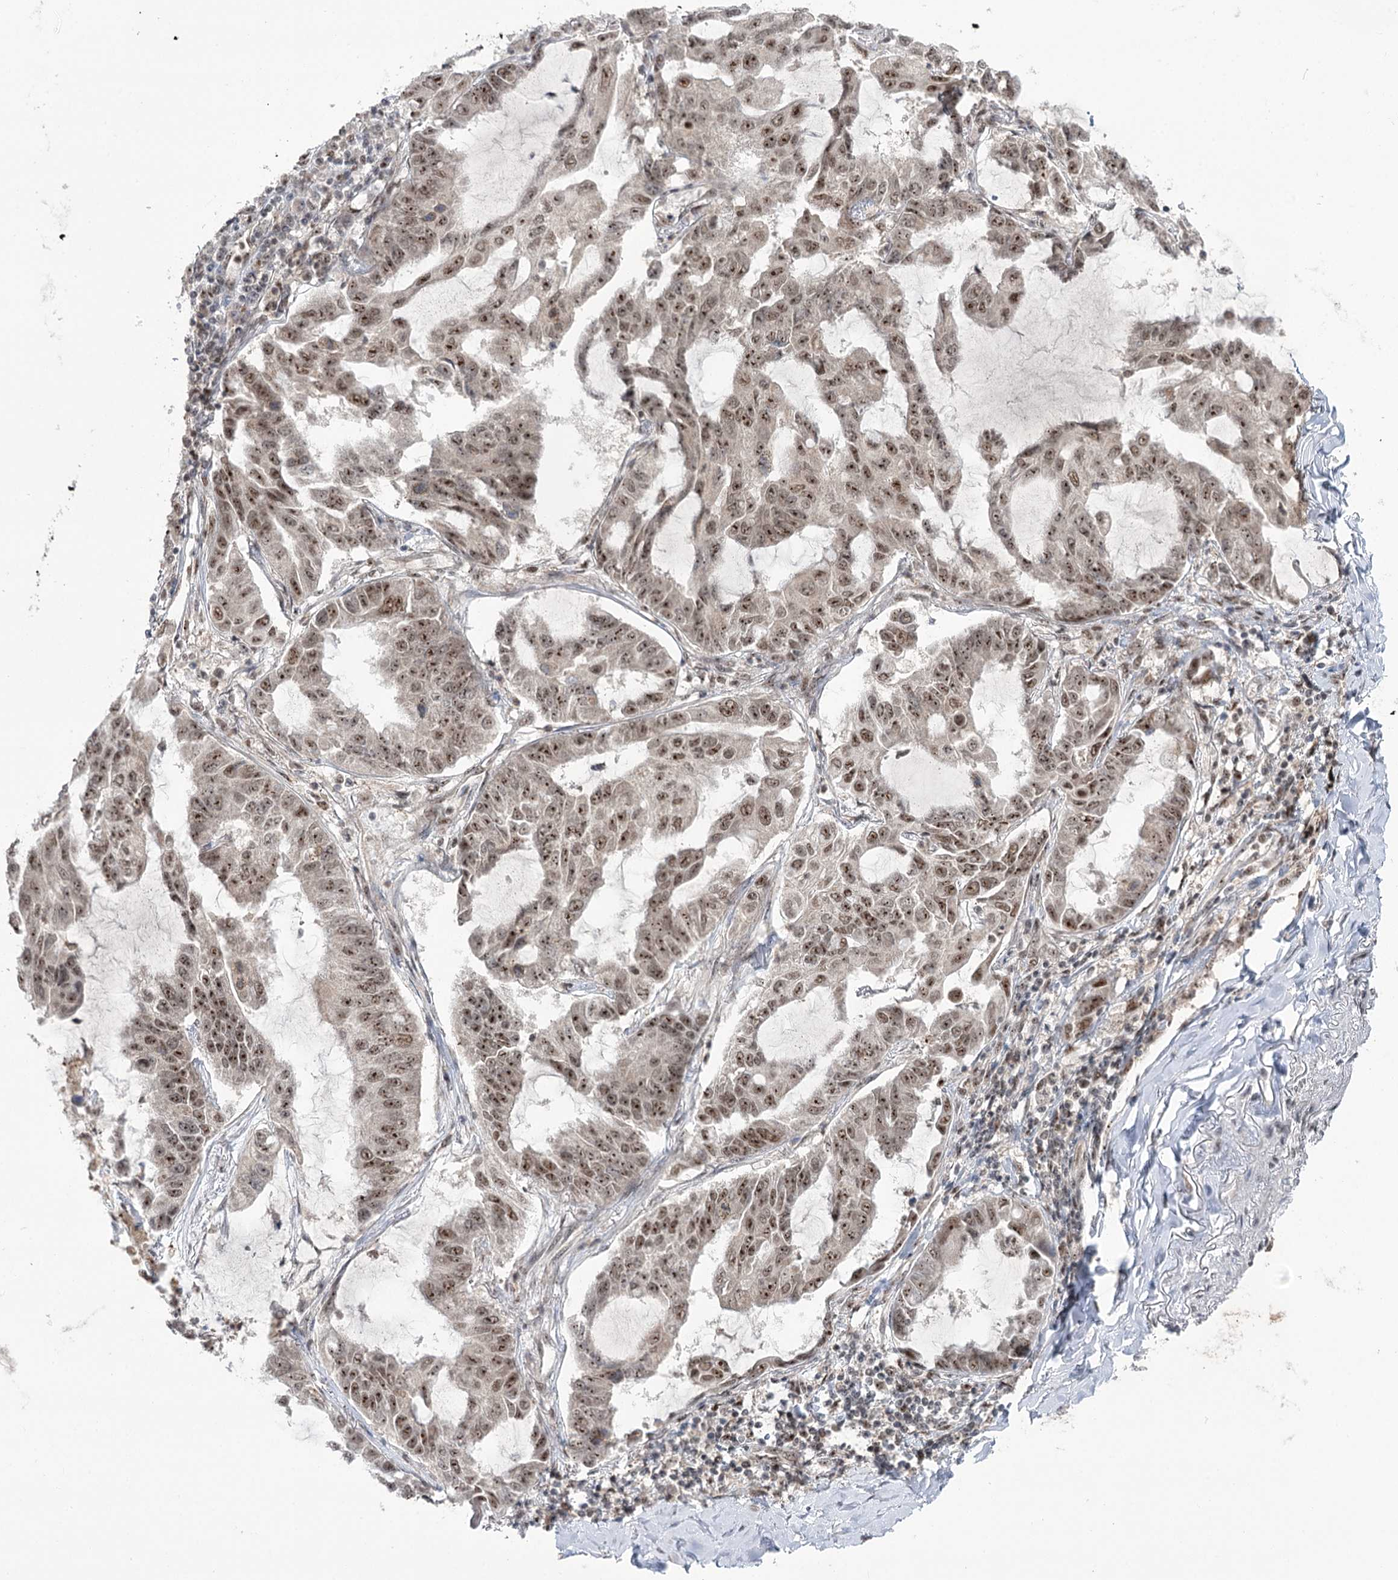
{"staining": {"intensity": "moderate", "quantity": ">75%", "location": "nuclear"}, "tissue": "lung cancer", "cell_type": "Tumor cells", "image_type": "cancer", "snomed": [{"axis": "morphology", "description": "Adenocarcinoma, NOS"}, {"axis": "topography", "description": "Lung"}], "caption": "Lung cancer stained with a brown dye shows moderate nuclear positive positivity in approximately >75% of tumor cells.", "gene": "ERCC3", "patient": {"sex": "male", "age": 64}}